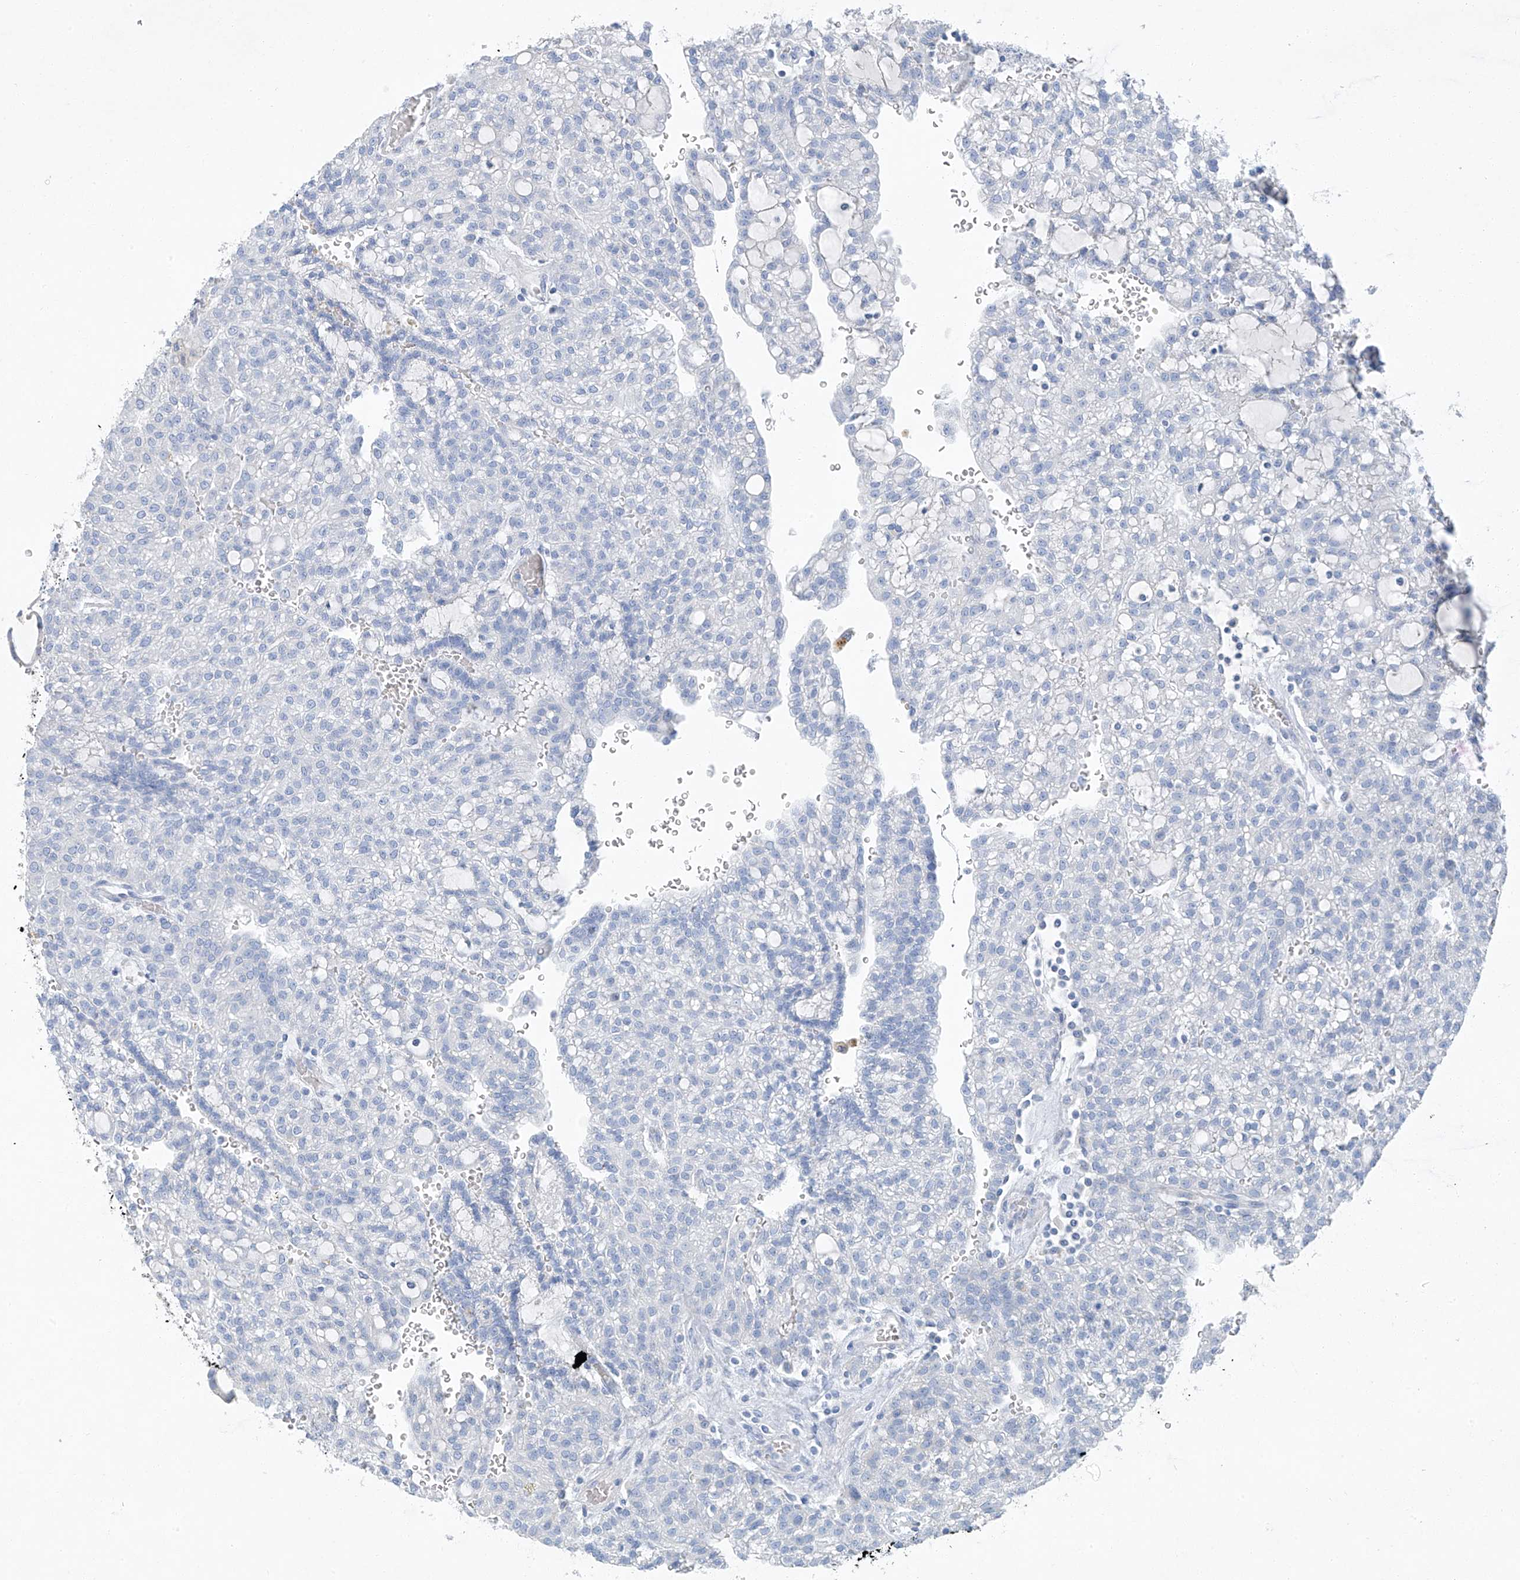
{"staining": {"intensity": "negative", "quantity": "none", "location": "none"}, "tissue": "renal cancer", "cell_type": "Tumor cells", "image_type": "cancer", "snomed": [{"axis": "morphology", "description": "Adenocarcinoma, NOS"}, {"axis": "topography", "description": "Kidney"}], "caption": "High power microscopy photomicrograph of an immunohistochemistry (IHC) micrograph of adenocarcinoma (renal), revealing no significant positivity in tumor cells. The staining is performed using DAB brown chromogen with nuclei counter-stained in using hematoxylin.", "gene": "C1orf87", "patient": {"sex": "male", "age": 63}}